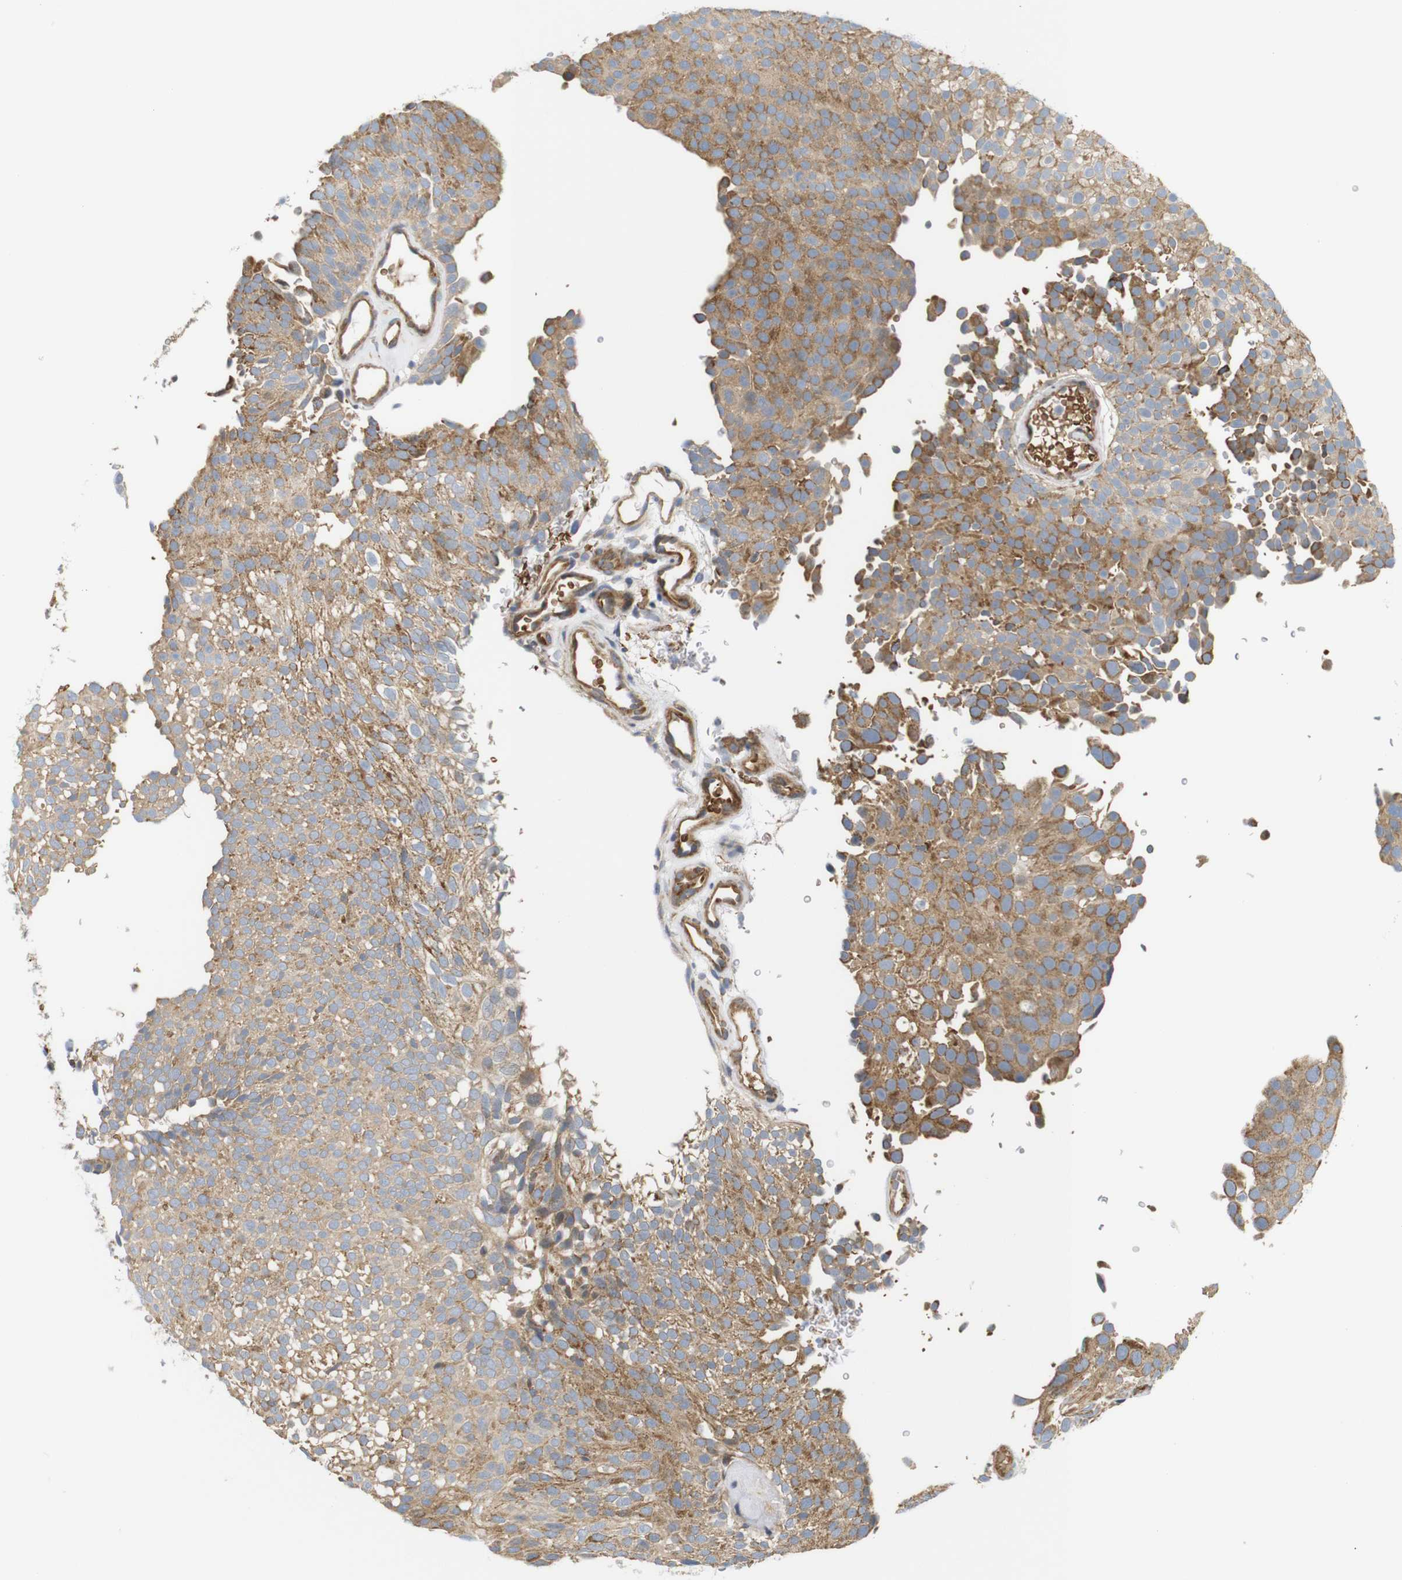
{"staining": {"intensity": "moderate", "quantity": ">75%", "location": "cytoplasmic/membranous"}, "tissue": "urothelial cancer", "cell_type": "Tumor cells", "image_type": "cancer", "snomed": [{"axis": "morphology", "description": "Urothelial carcinoma, Low grade"}, {"axis": "topography", "description": "Urinary bladder"}], "caption": "Immunohistochemistry (IHC) (DAB (3,3'-diaminobenzidine)) staining of urothelial cancer demonstrates moderate cytoplasmic/membranous protein positivity in about >75% of tumor cells.", "gene": "RPTOR", "patient": {"sex": "male", "age": 78}}